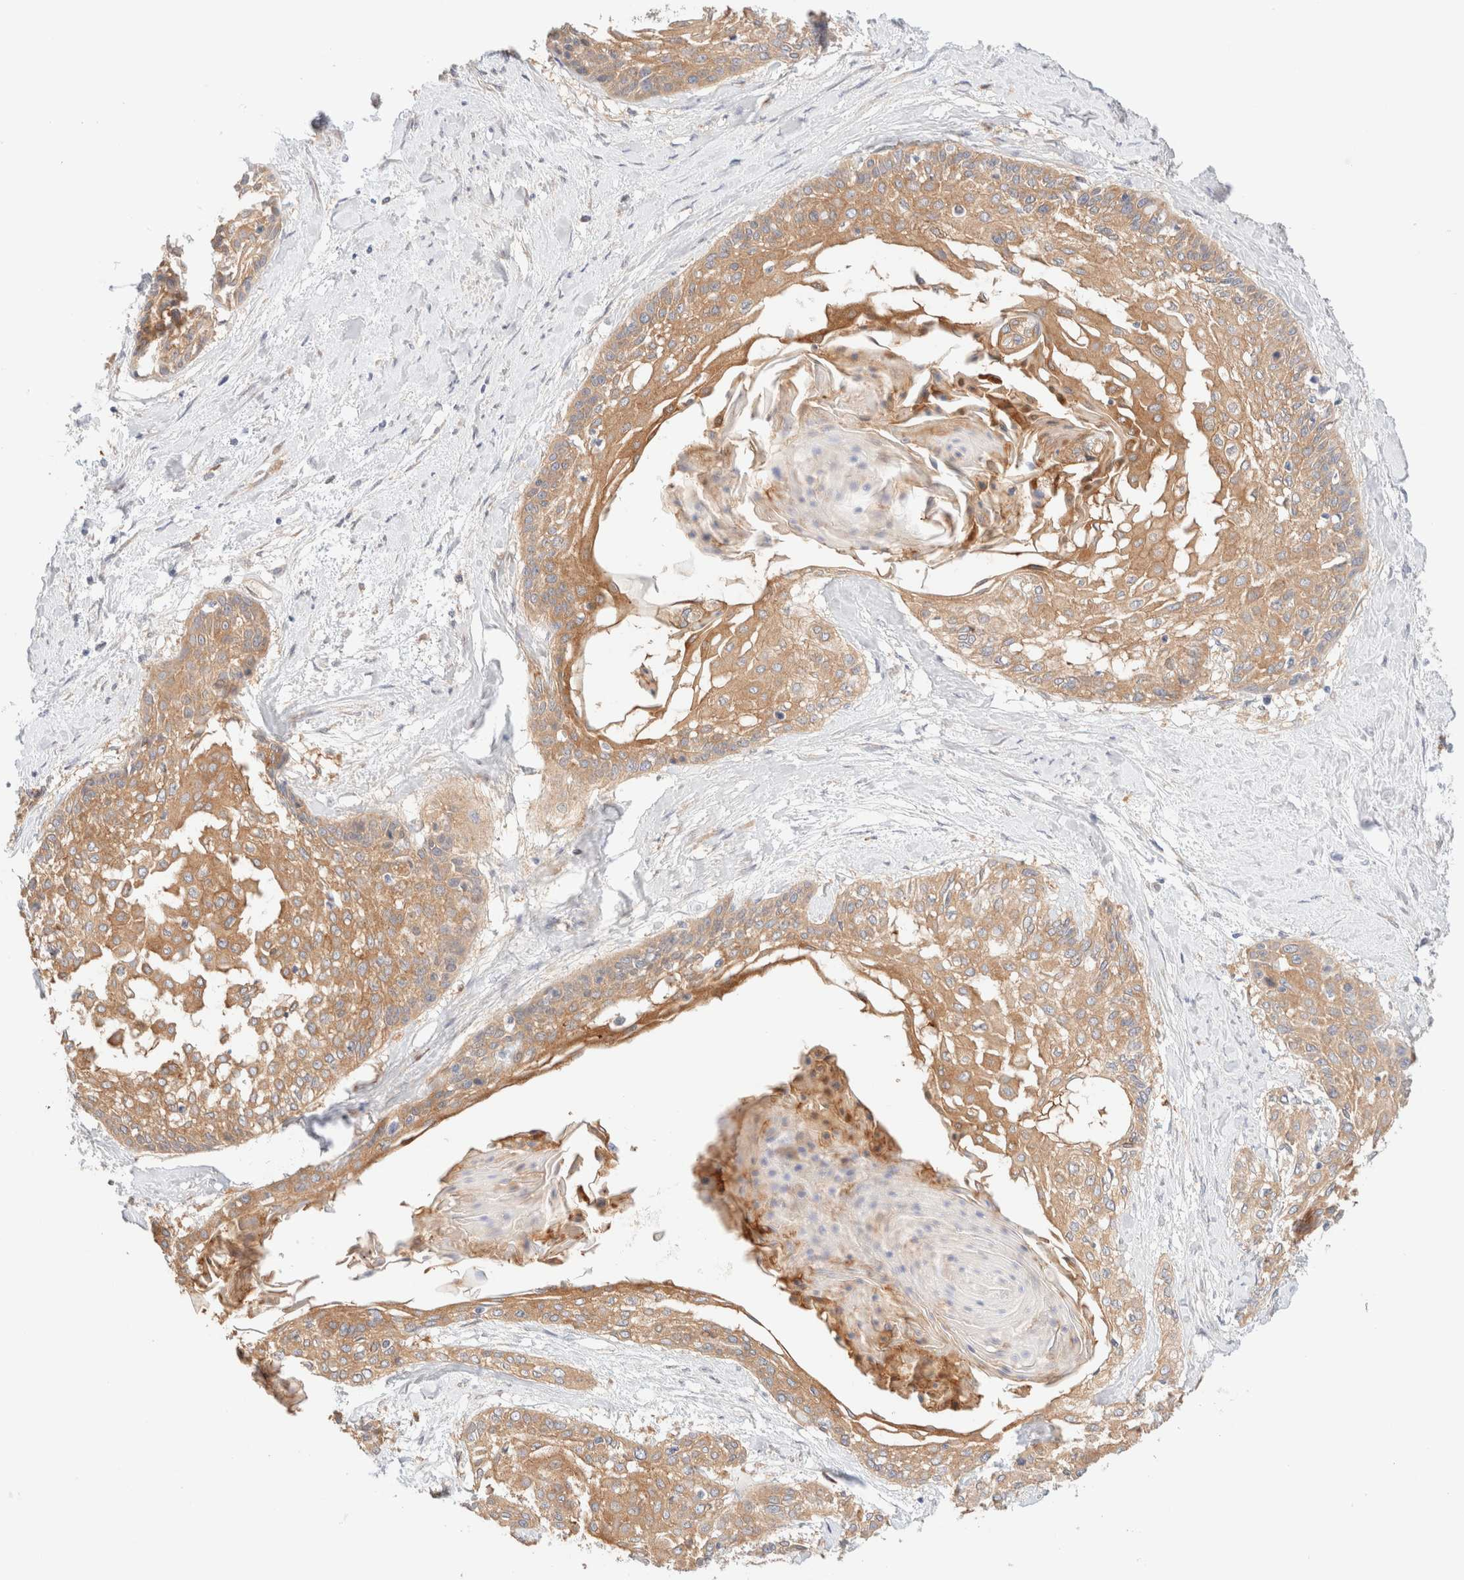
{"staining": {"intensity": "moderate", "quantity": ">75%", "location": "cytoplasmic/membranous"}, "tissue": "cervical cancer", "cell_type": "Tumor cells", "image_type": "cancer", "snomed": [{"axis": "morphology", "description": "Squamous cell carcinoma, NOS"}, {"axis": "topography", "description": "Cervix"}], "caption": "A micrograph showing moderate cytoplasmic/membranous positivity in approximately >75% of tumor cells in cervical squamous cell carcinoma, as visualized by brown immunohistochemical staining.", "gene": "NIBAN2", "patient": {"sex": "female", "age": 57}}